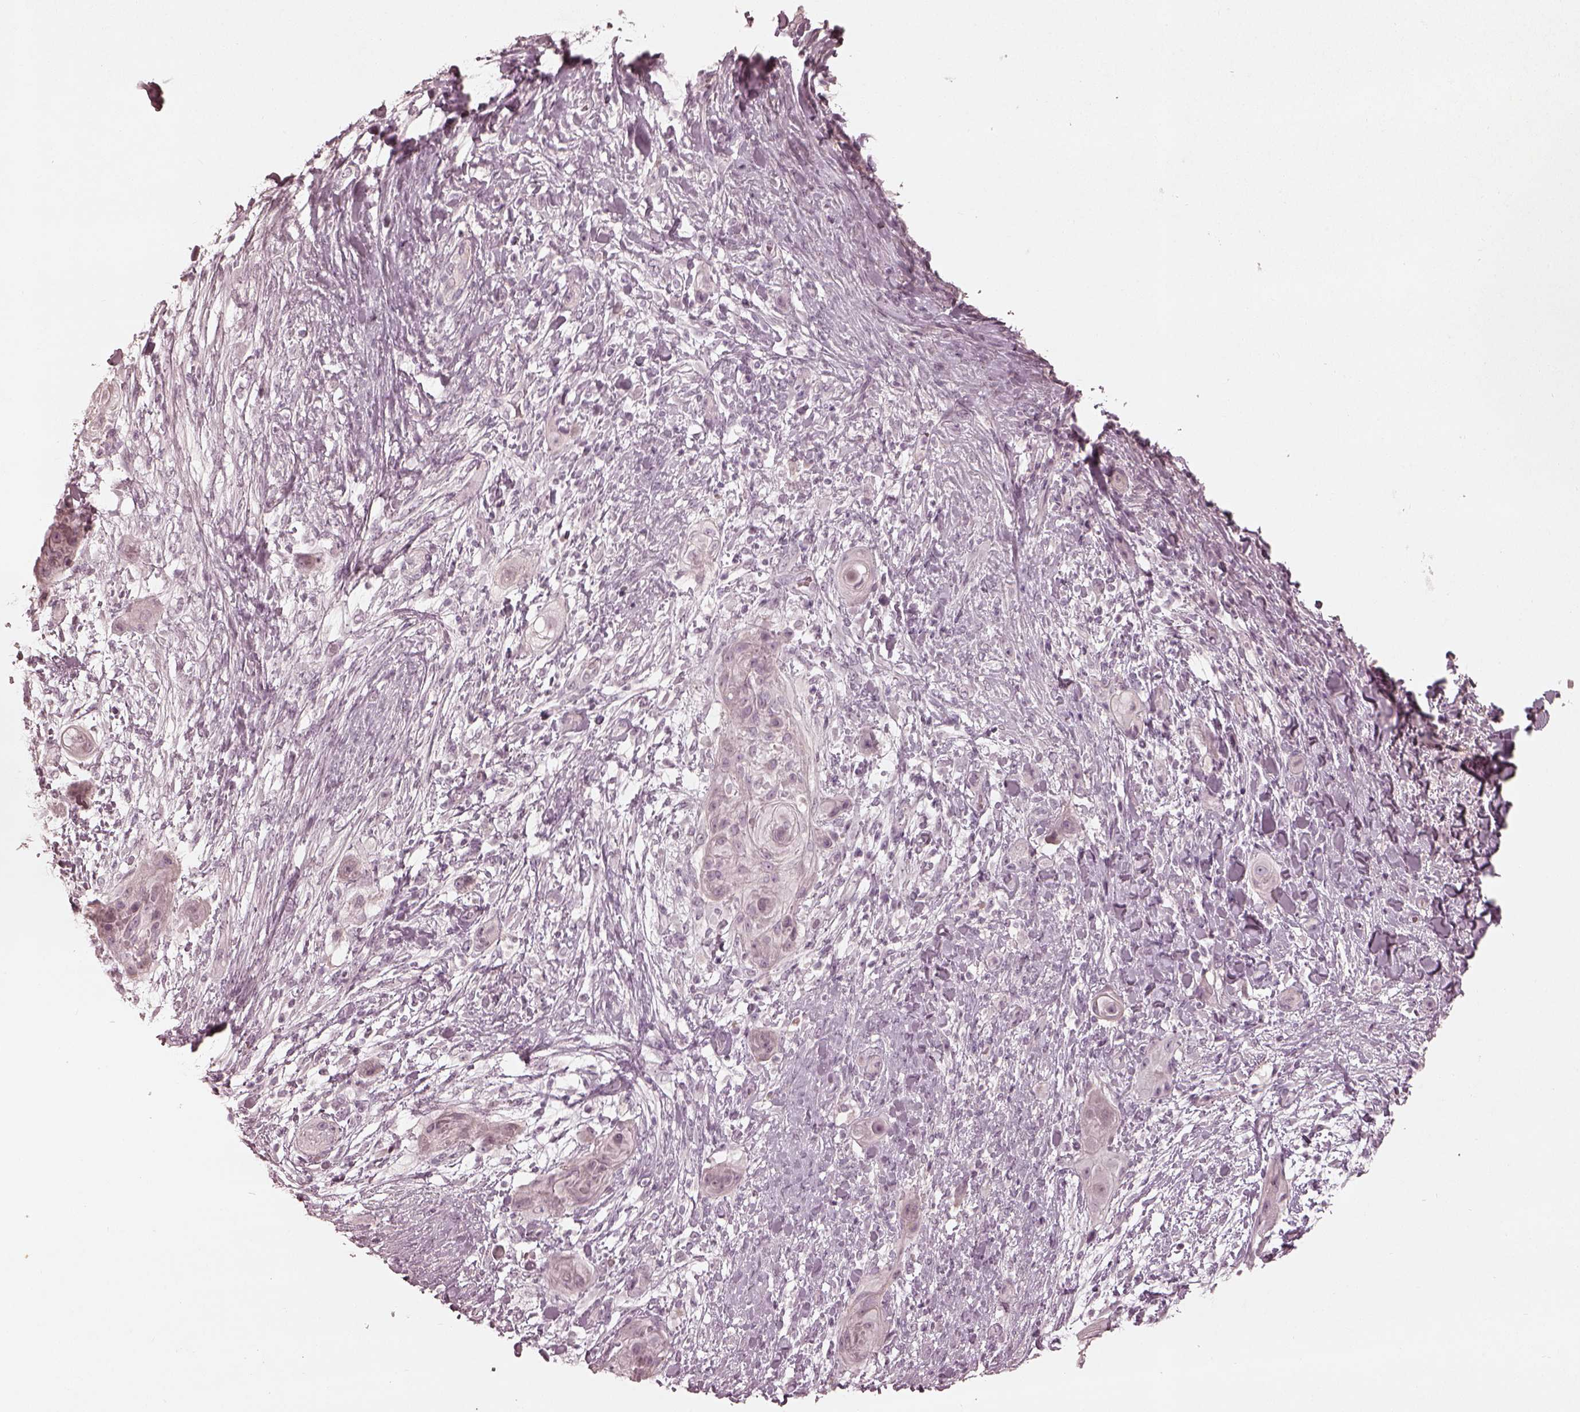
{"staining": {"intensity": "negative", "quantity": "none", "location": "none"}, "tissue": "skin cancer", "cell_type": "Tumor cells", "image_type": "cancer", "snomed": [{"axis": "morphology", "description": "Squamous cell carcinoma, NOS"}, {"axis": "topography", "description": "Skin"}], "caption": "DAB (3,3'-diaminobenzidine) immunohistochemical staining of human squamous cell carcinoma (skin) displays no significant staining in tumor cells.", "gene": "ADRB3", "patient": {"sex": "male", "age": 62}}